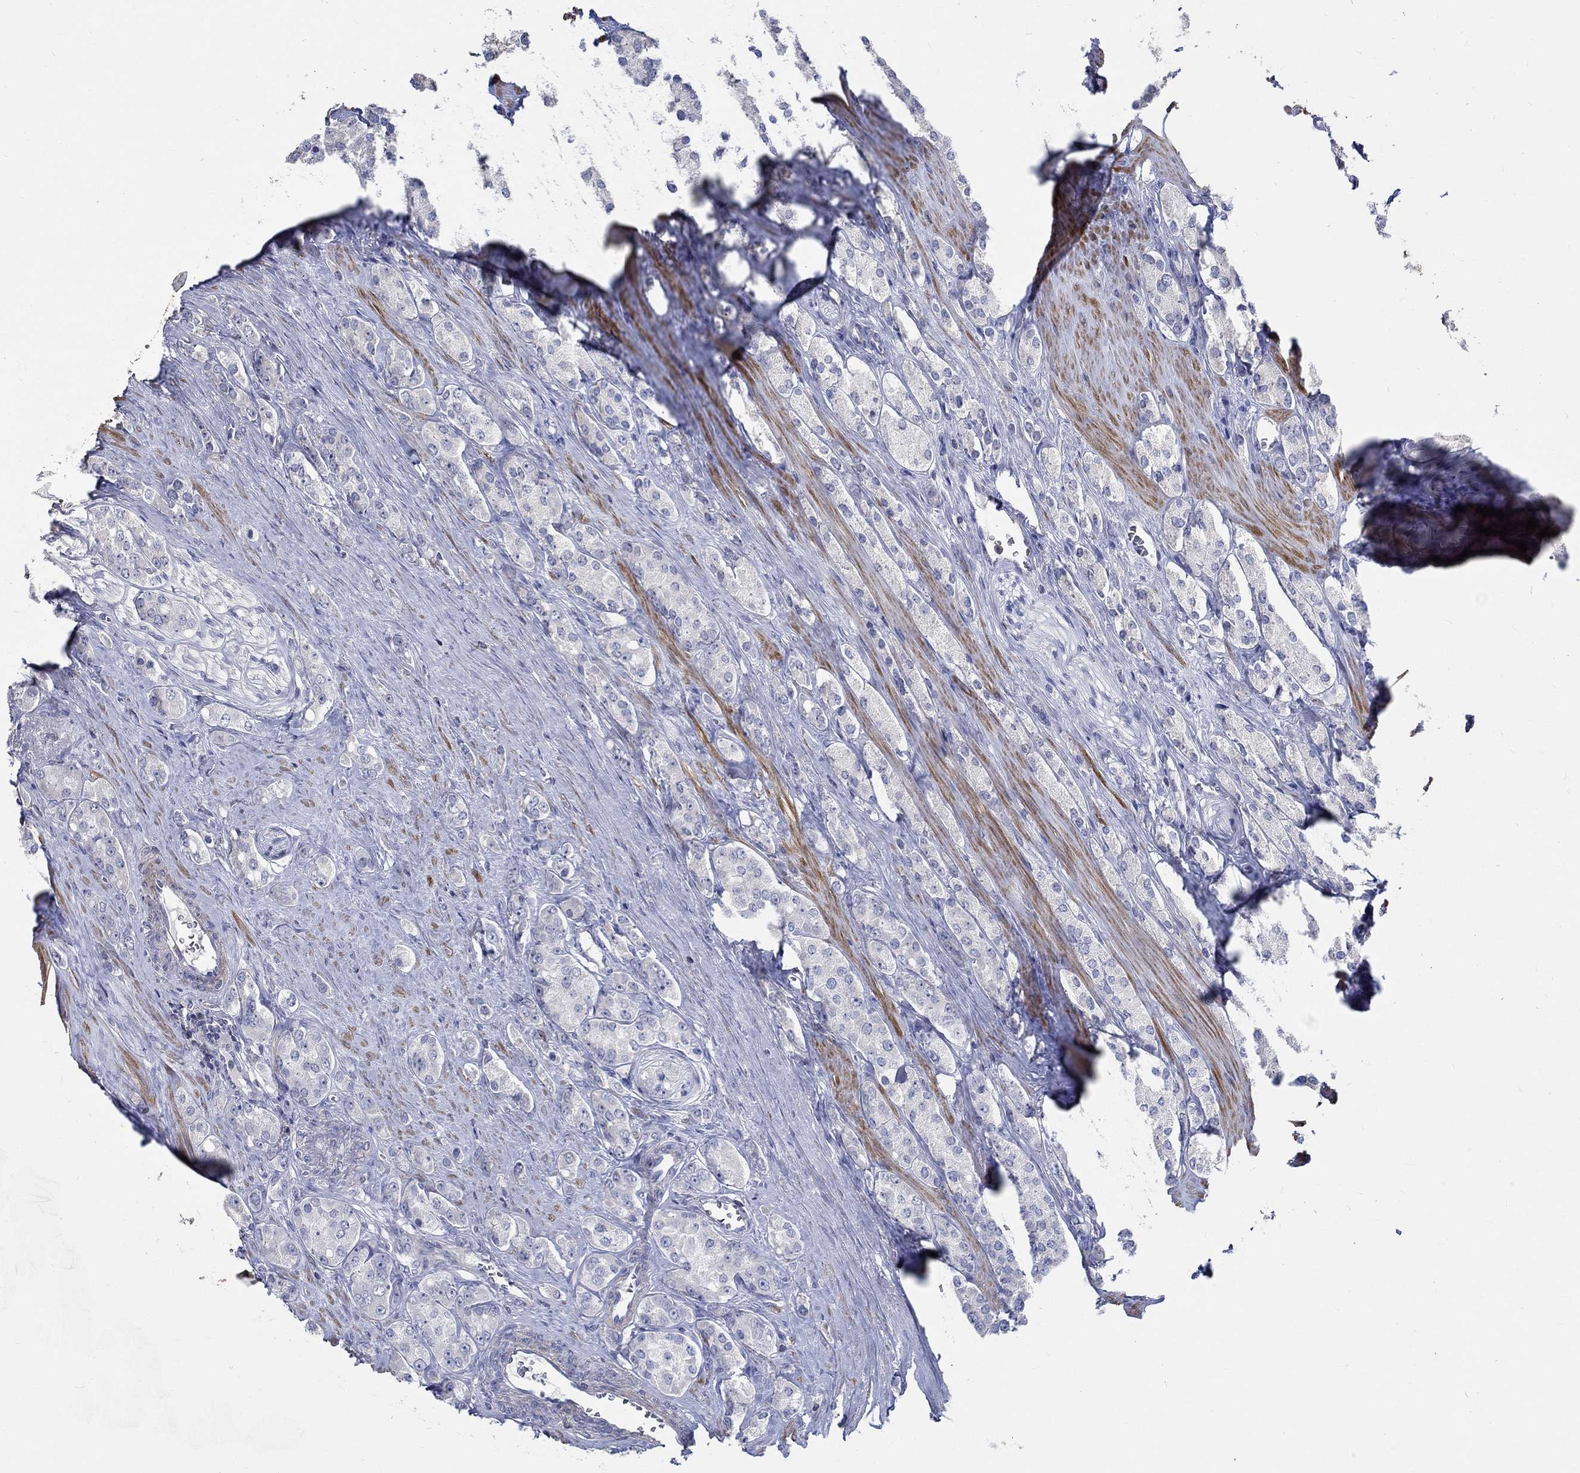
{"staining": {"intensity": "negative", "quantity": "none", "location": "none"}, "tissue": "prostate cancer", "cell_type": "Tumor cells", "image_type": "cancer", "snomed": [{"axis": "morphology", "description": "Adenocarcinoma, NOS"}, {"axis": "topography", "description": "Prostate"}], "caption": "Tumor cells show no significant positivity in prostate cancer (adenocarcinoma).", "gene": "TNFAIP8L3", "patient": {"sex": "male", "age": 67}}